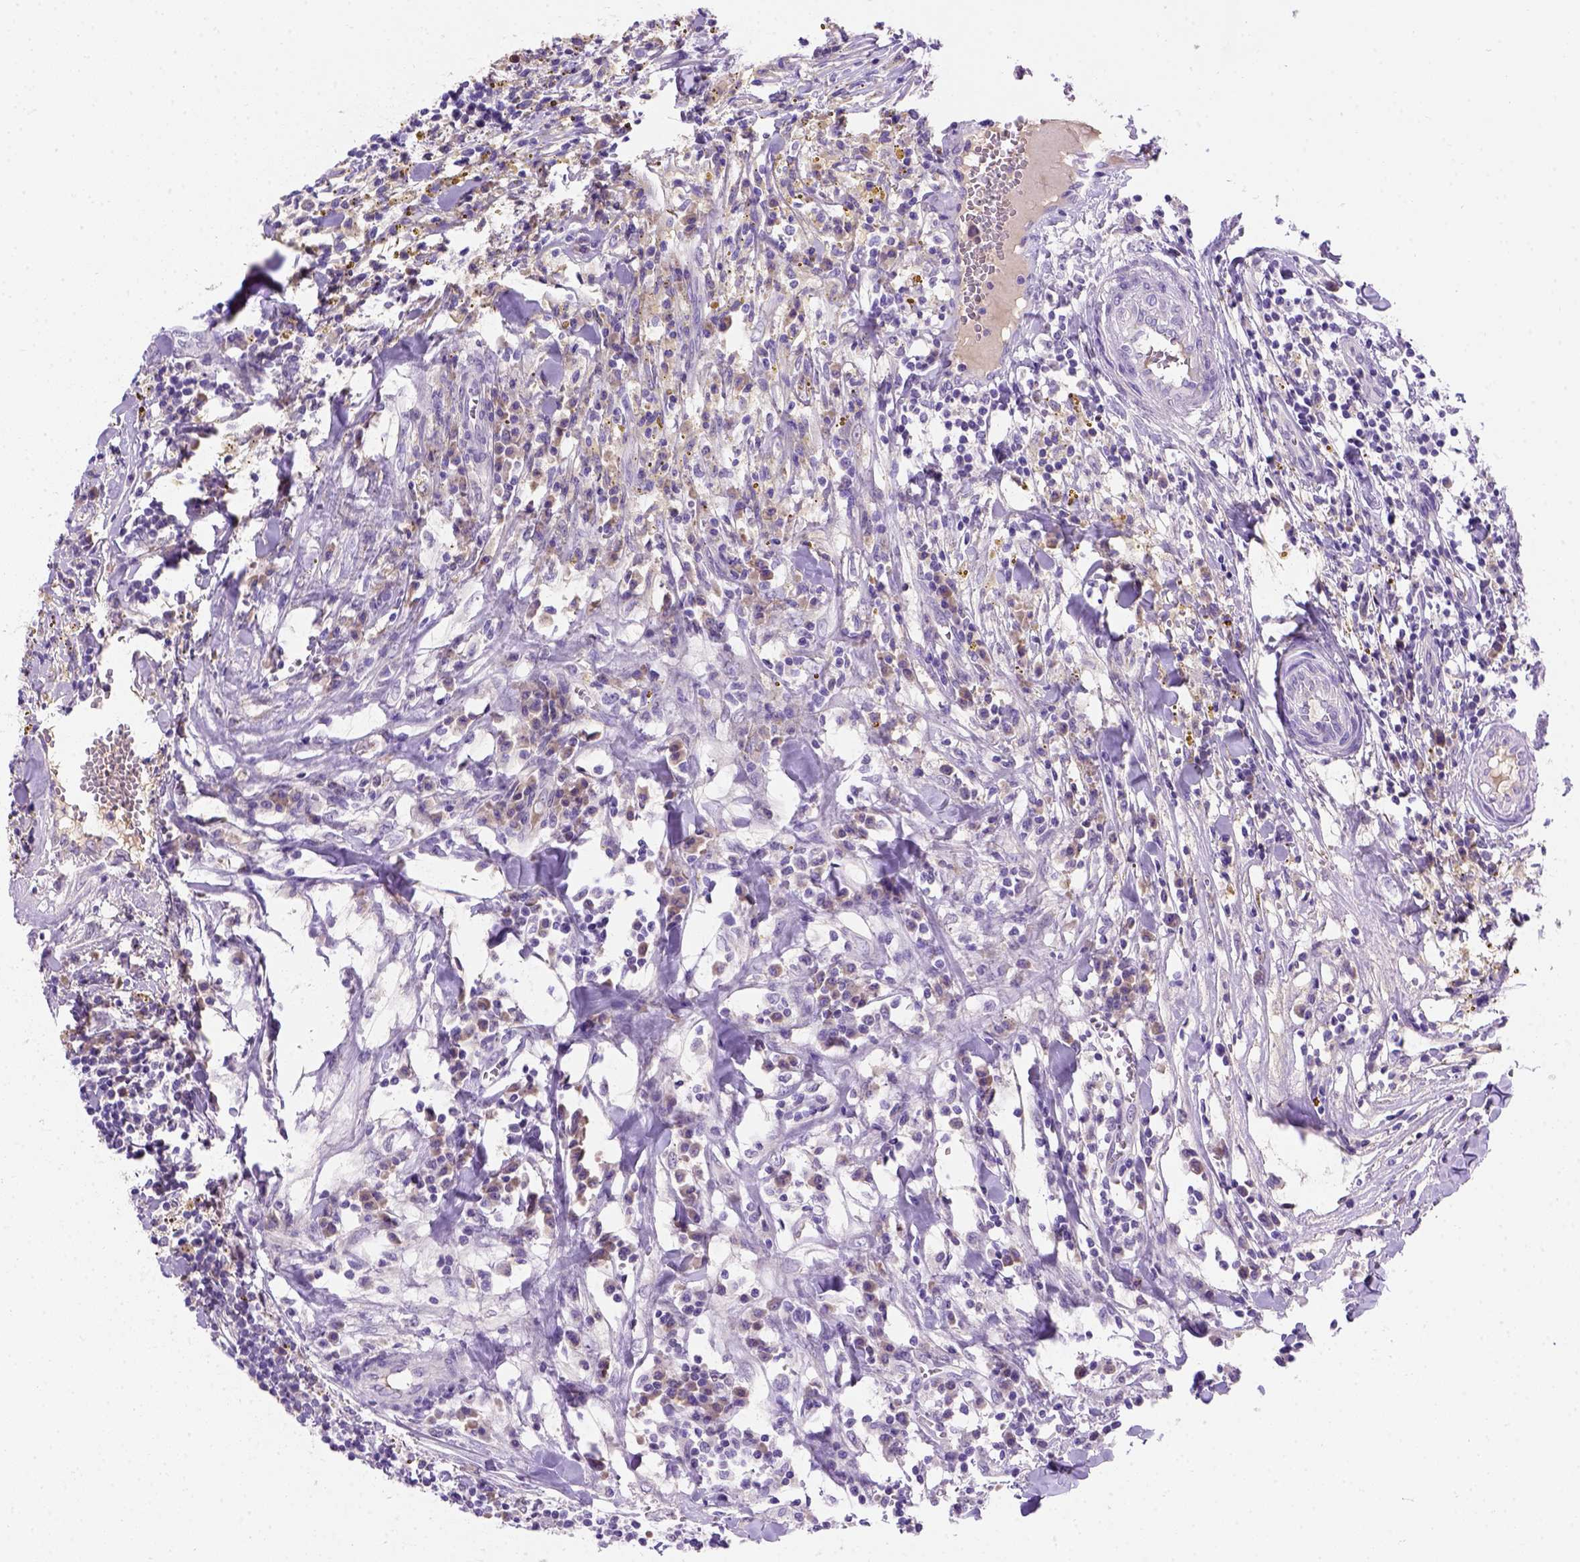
{"staining": {"intensity": "negative", "quantity": "none", "location": "none"}, "tissue": "breast cancer", "cell_type": "Tumor cells", "image_type": "cancer", "snomed": [{"axis": "morphology", "description": "Duct carcinoma"}, {"axis": "topography", "description": "Breast"}], "caption": "High power microscopy photomicrograph of an immunohistochemistry histopathology image of breast cancer (invasive ductal carcinoma), revealing no significant positivity in tumor cells.", "gene": "FAM81B", "patient": {"sex": "female", "age": 30}}